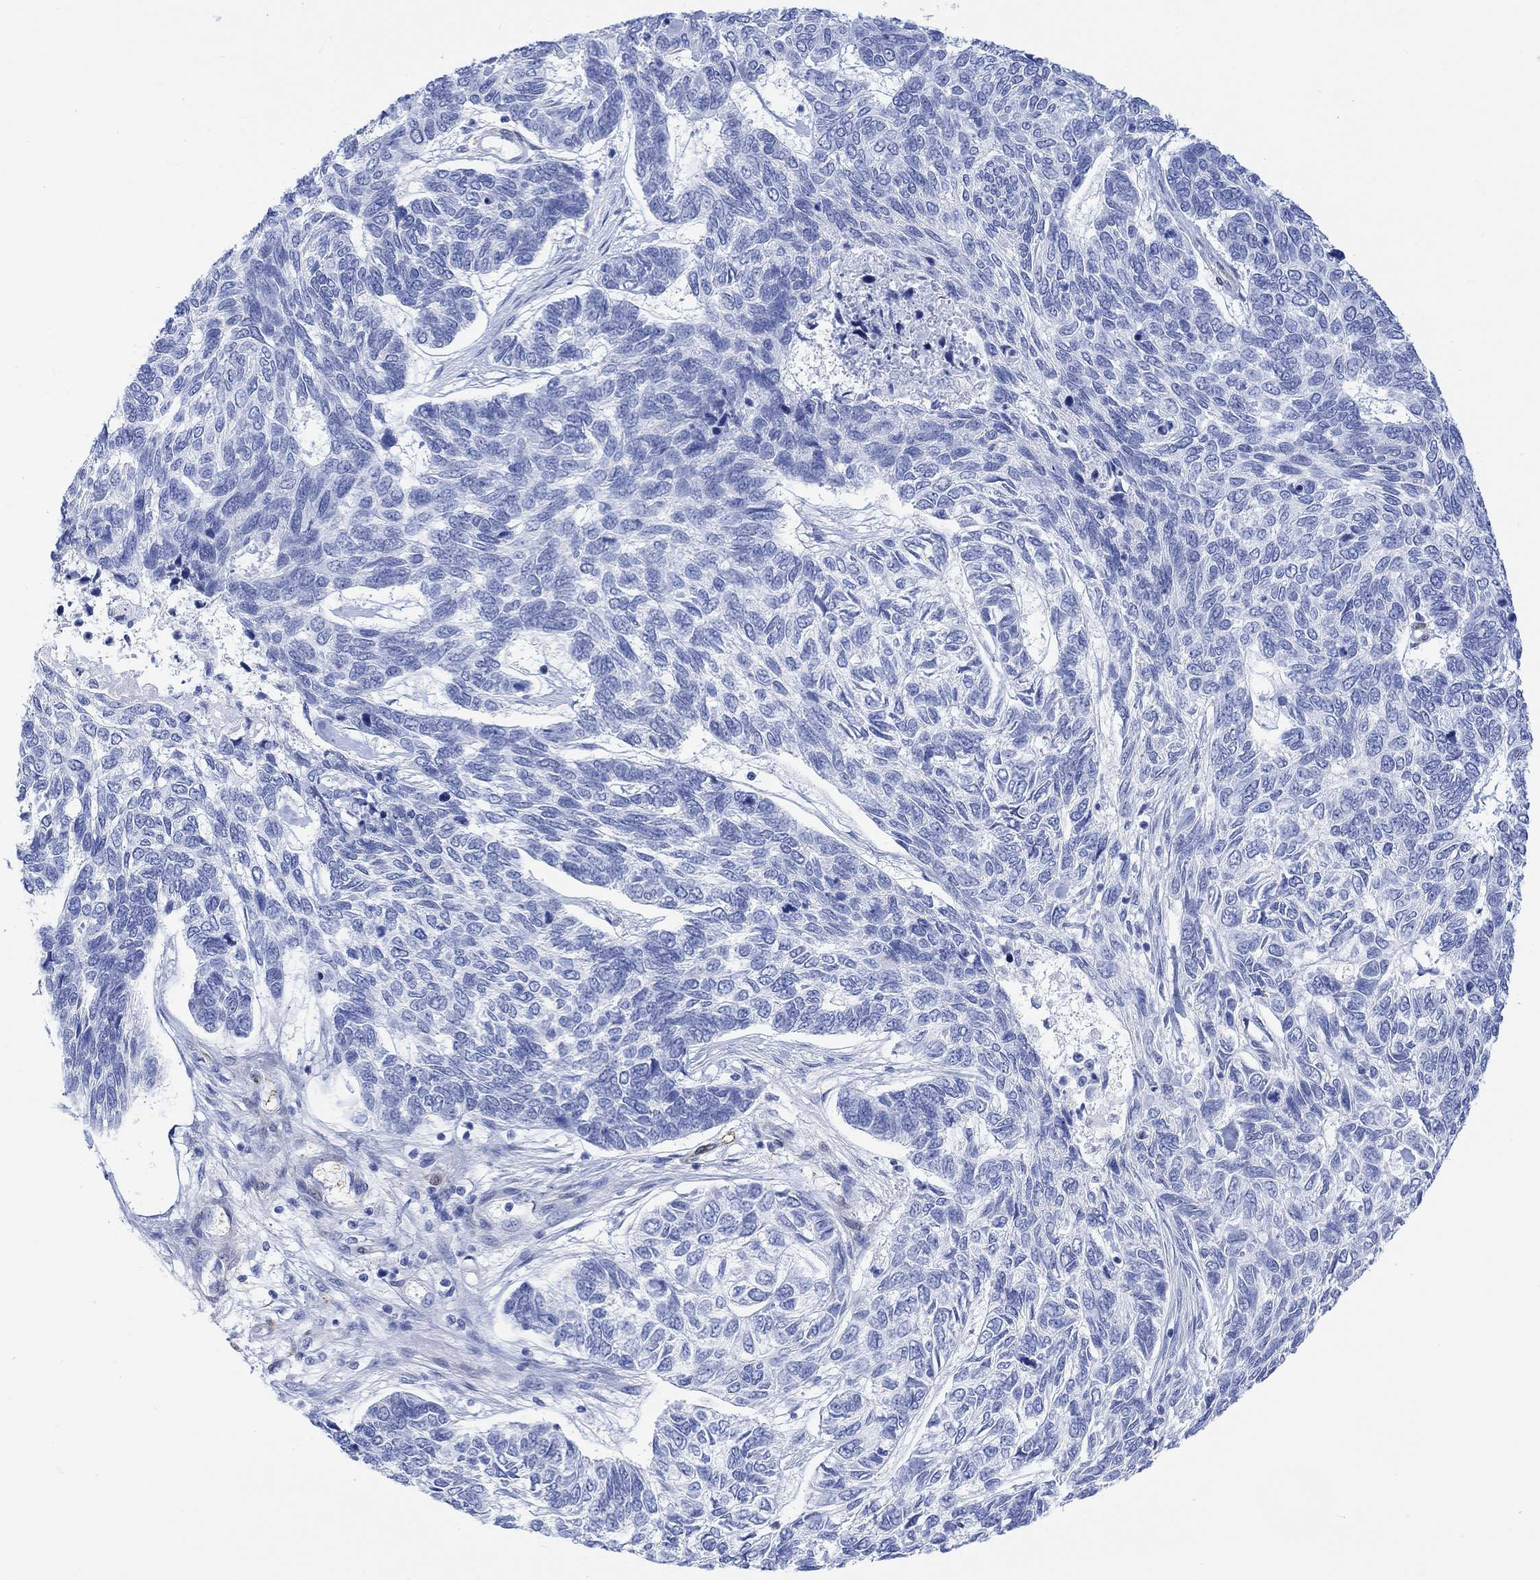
{"staining": {"intensity": "negative", "quantity": "none", "location": "none"}, "tissue": "skin cancer", "cell_type": "Tumor cells", "image_type": "cancer", "snomed": [{"axis": "morphology", "description": "Basal cell carcinoma"}, {"axis": "topography", "description": "Skin"}], "caption": "This image is of skin cancer (basal cell carcinoma) stained with IHC to label a protein in brown with the nuclei are counter-stained blue. There is no staining in tumor cells.", "gene": "TPPP3", "patient": {"sex": "female", "age": 65}}